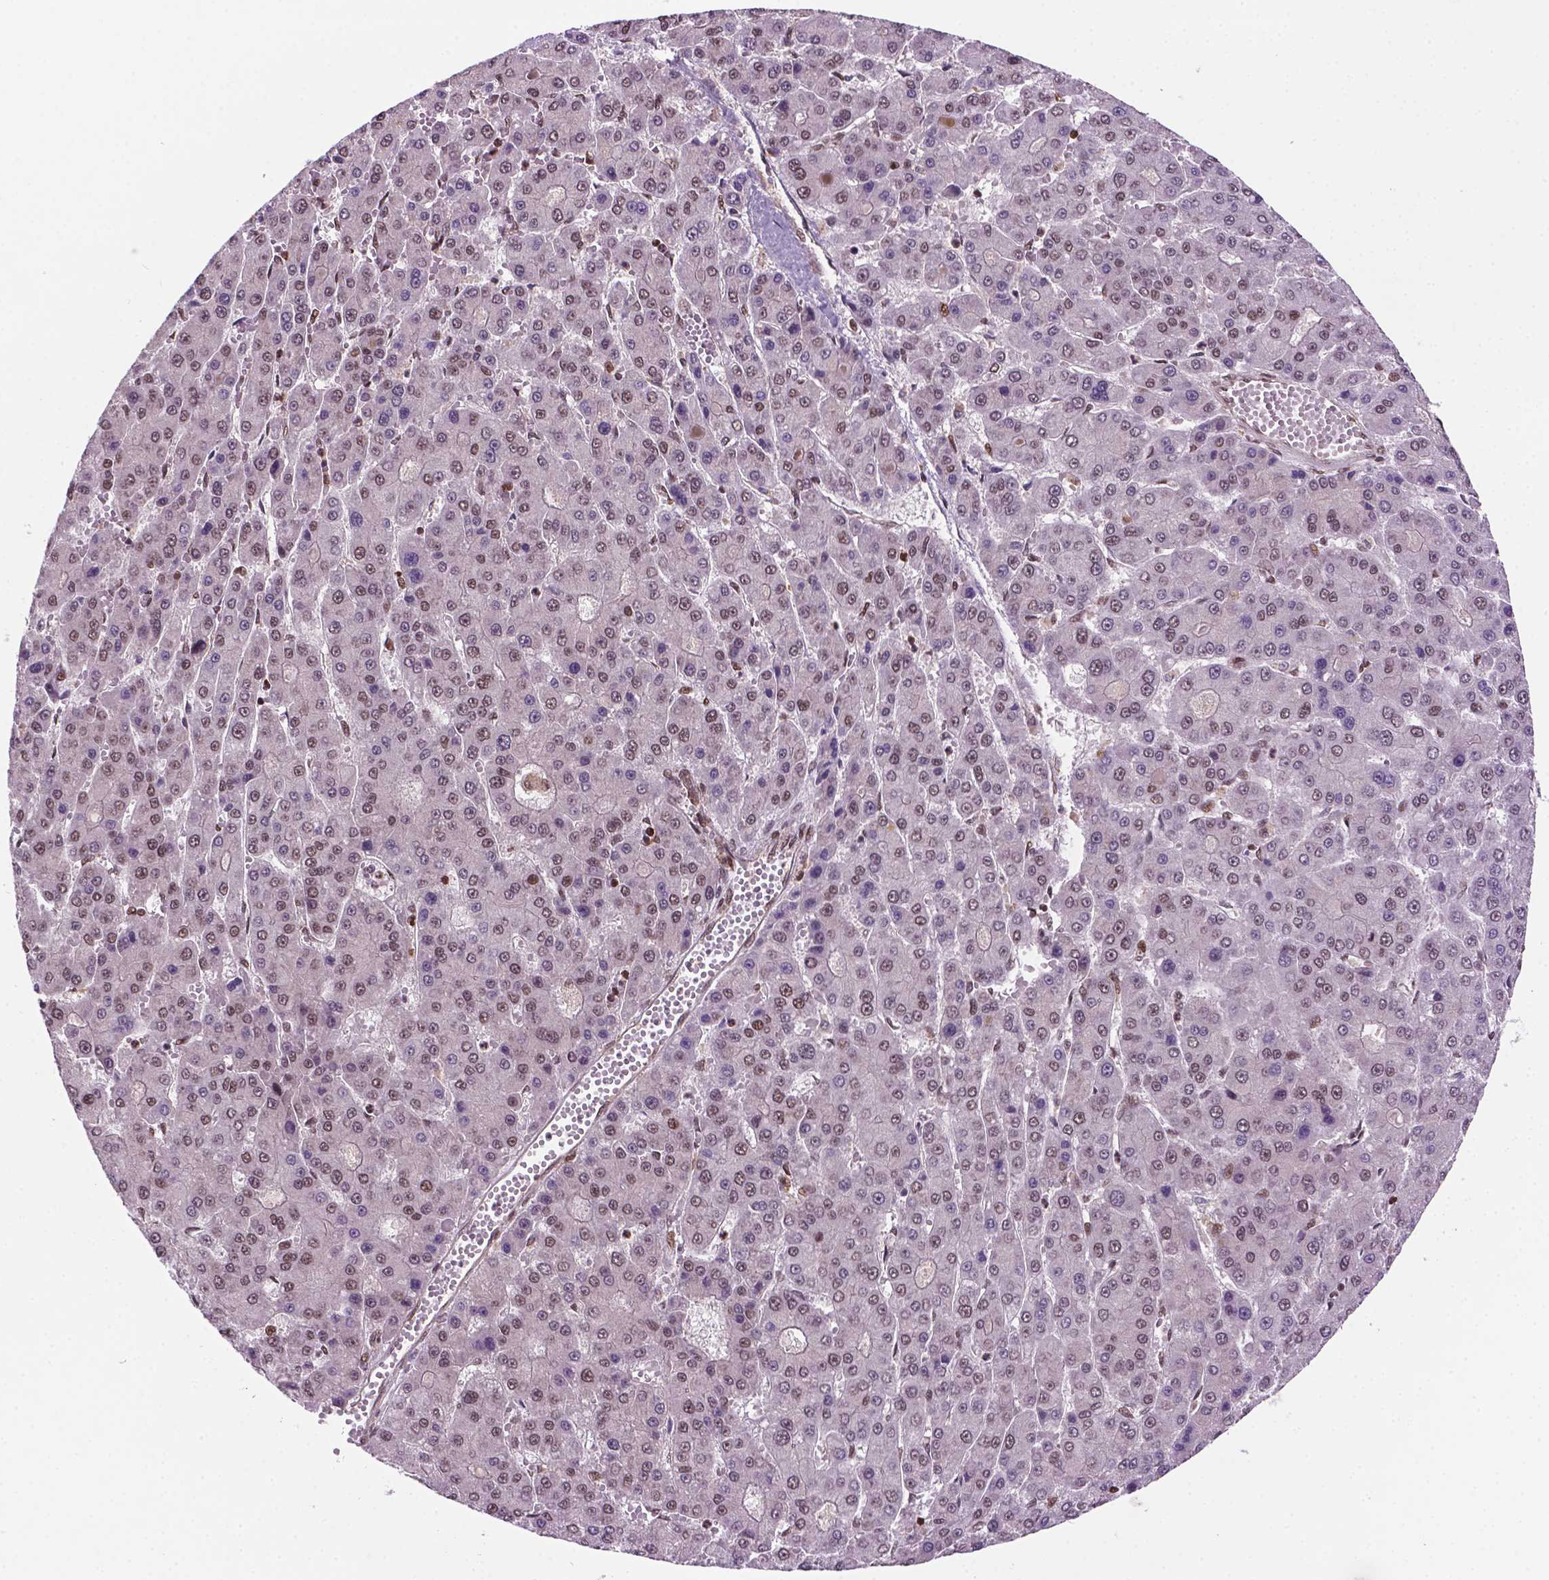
{"staining": {"intensity": "weak", "quantity": "25%-75%", "location": "nuclear"}, "tissue": "liver cancer", "cell_type": "Tumor cells", "image_type": "cancer", "snomed": [{"axis": "morphology", "description": "Carcinoma, Hepatocellular, NOS"}, {"axis": "topography", "description": "Liver"}], "caption": "Protein staining of hepatocellular carcinoma (liver) tissue reveals weak nuclear expression in approximately 25%-75% of tumor cells.", "gene": "SIRT6", "patient": {"sex": "male", "age": 70}}